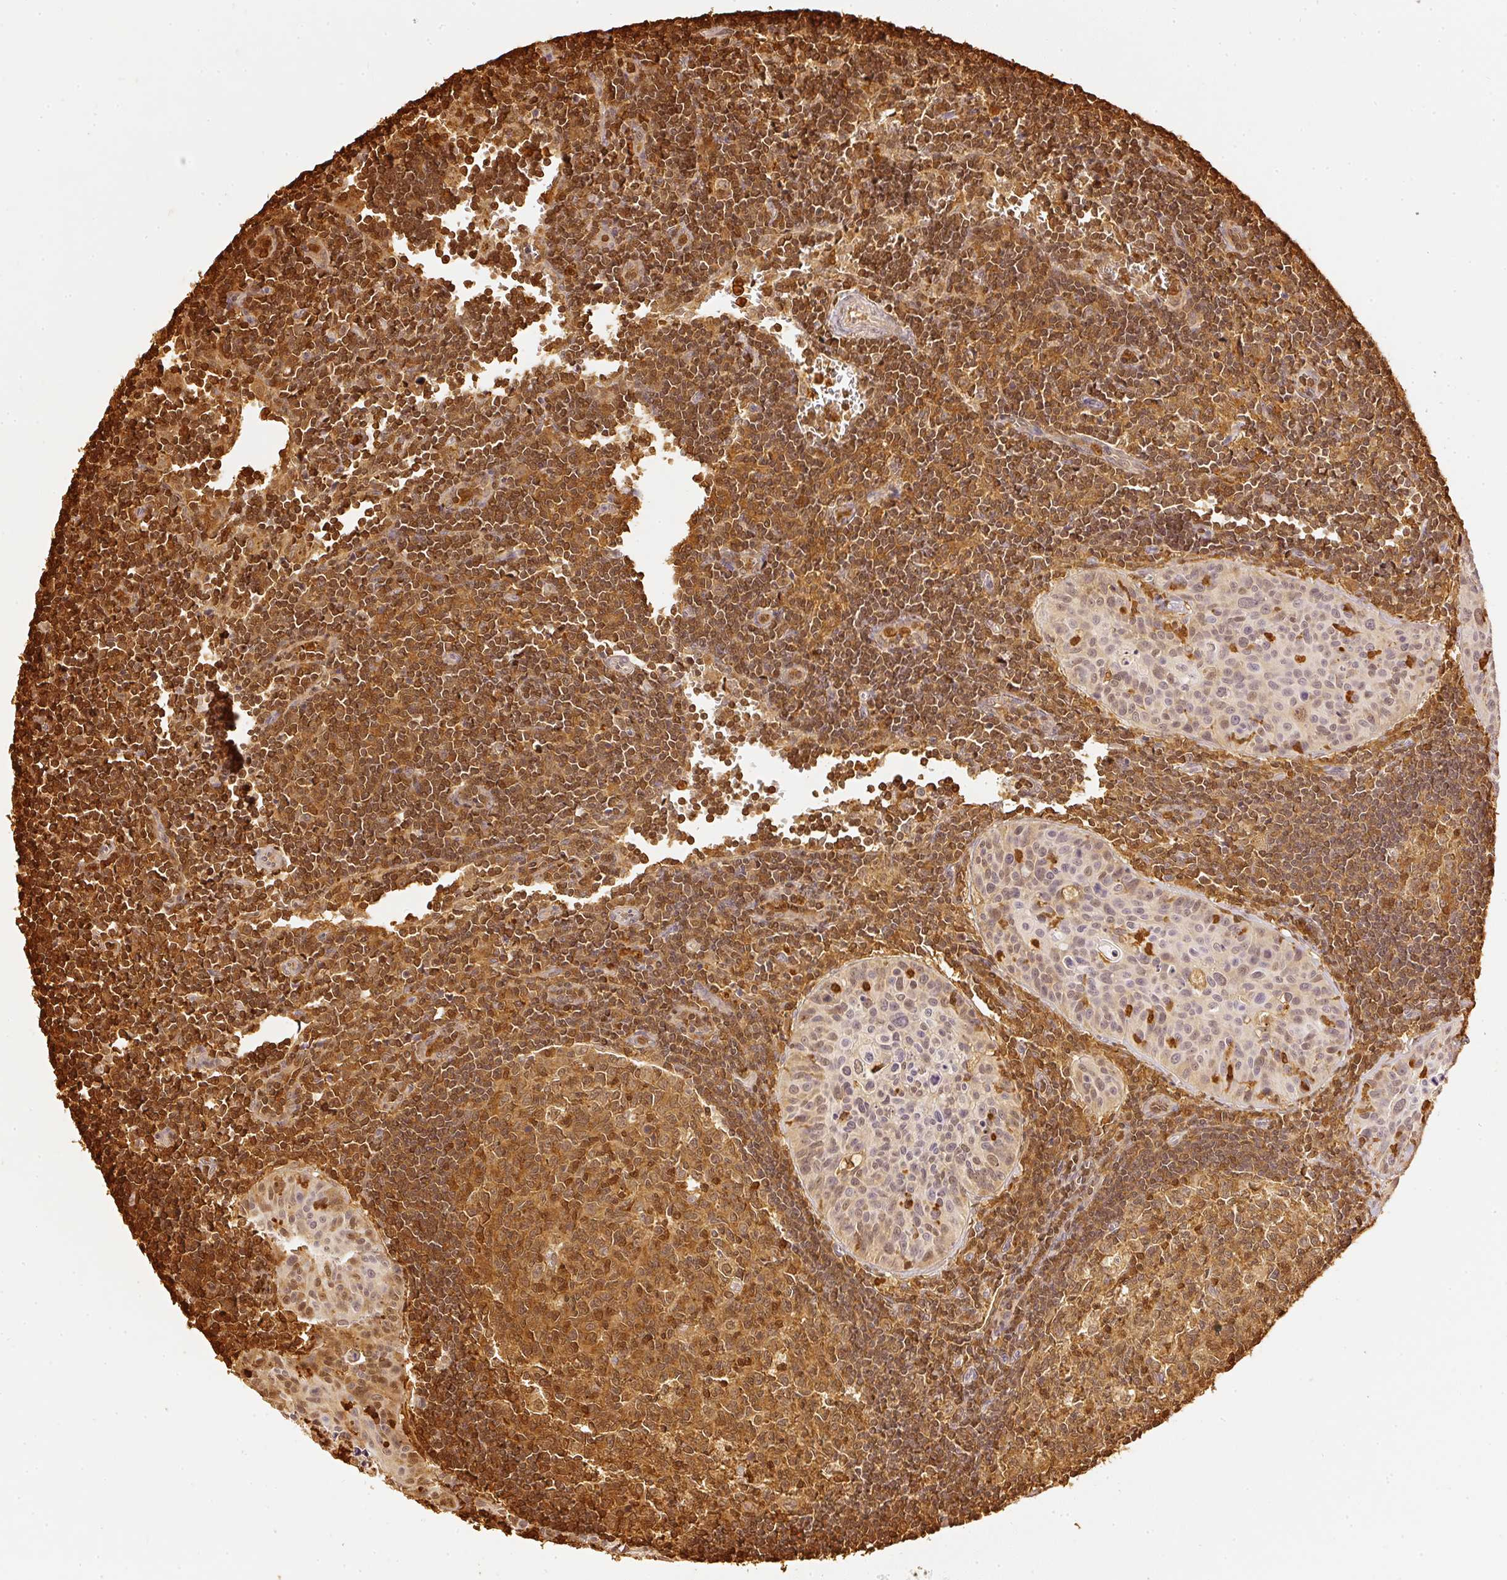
{"staining": {"intensity": "moderate", "quantity": ">75%", "location": "cytoplasmic/membranous,nuclear"}, "tissue": "lymph node", "cell_type": "Germinal center cells", "image_type": "normal", "snomed": [{"axis": "morphology", "description": "Normal tissue, NOS"}, {"axis": "topography", "description": "Lymph node"}], "caption": "Immunohistochemical staining of unremarkable lymph node displays >75% levels of moderate cytoplasmic/membranous,nuclear protein expression in approximately >75% of germinal center cells.", "gene": "PFN1", "patient": {"sex": "female", "age": 29}}